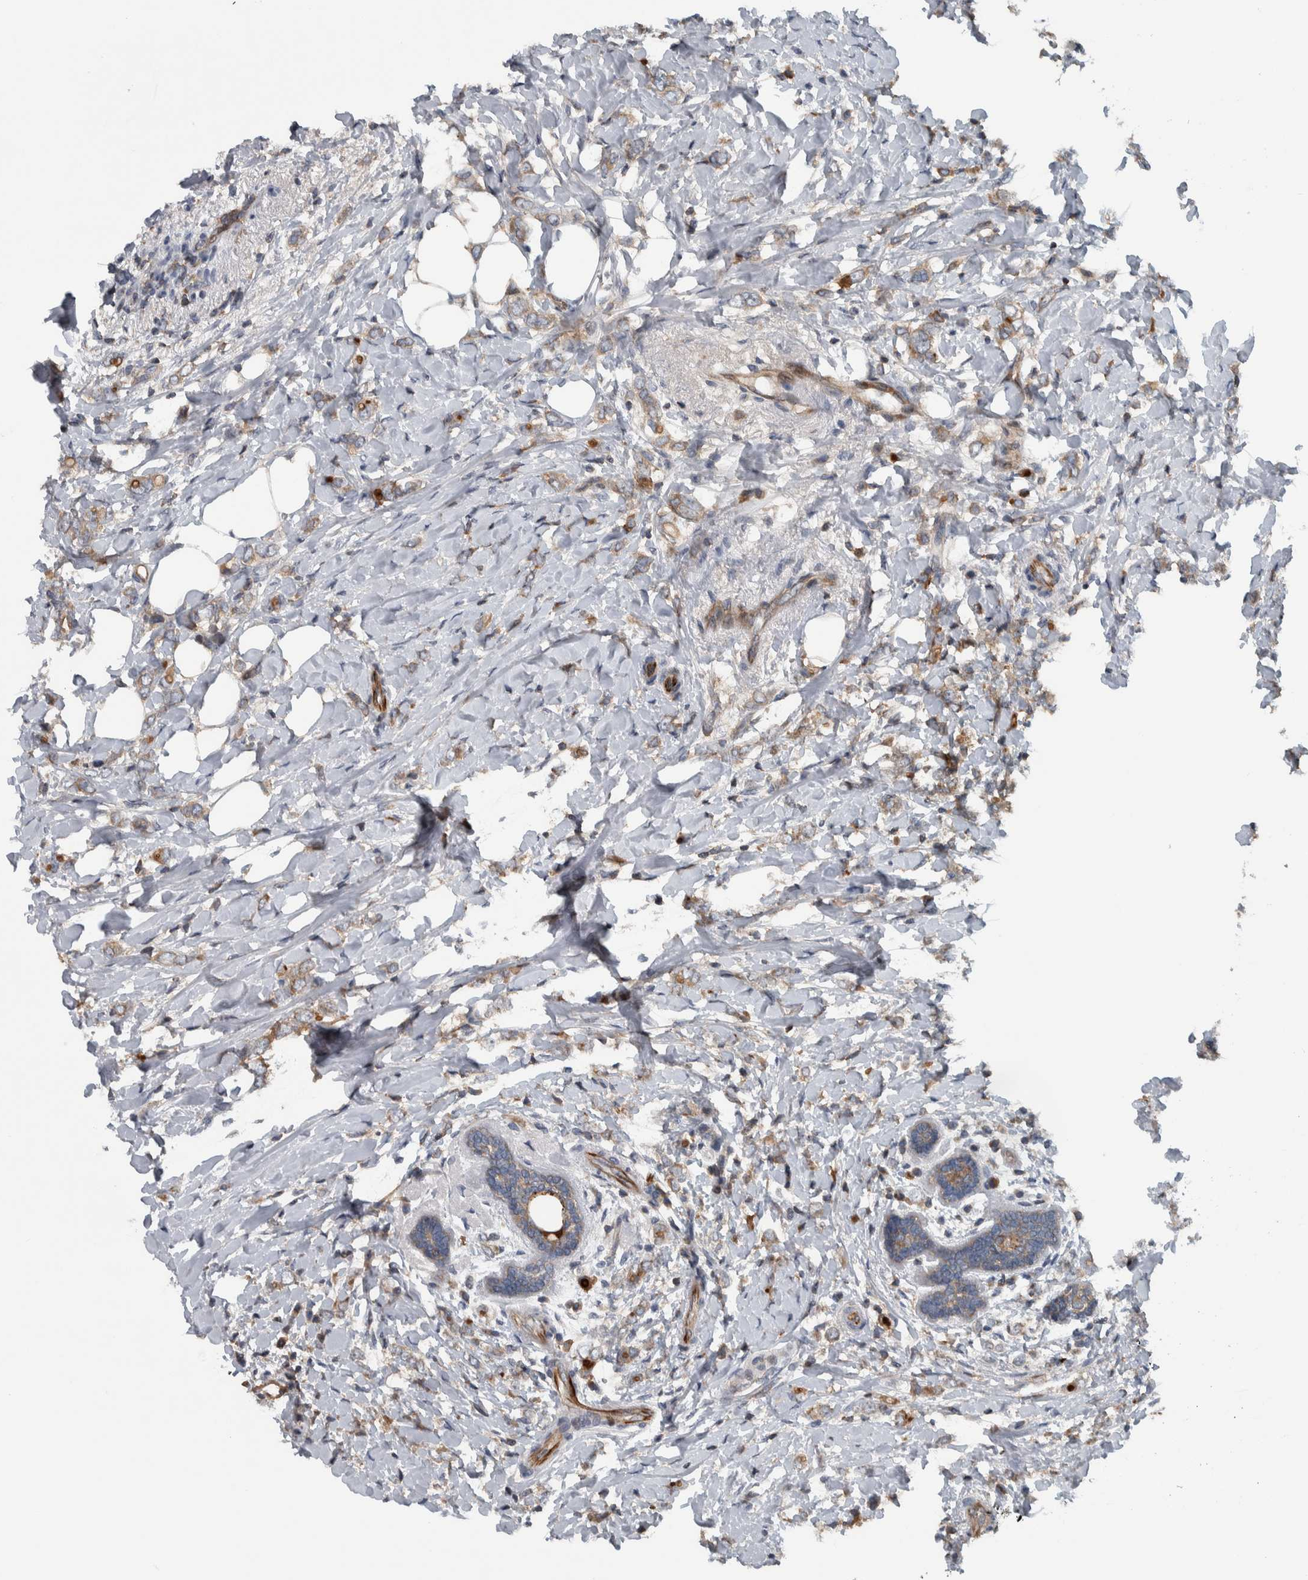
{"staining": {"intensity": "weak", "quantity": ">75%", "location": "cytoplasmic/membranous"}, "tissue": "breast cancer", "cell_type": "Tumor cells", "image_type": "cancer", "snomed": [{"axis": "morphology", "description": "Normal tissue, NOS"}, {"axis": "morphology", "description": "Lobular carcinoma"}, {"axis": "topography", "description": "Breast"}], "caption": "High-power microscopy captured an immunohistochemistry (IHC) micrograph of breast lobular carcinoma, revealing weak cytoplasmic/membranous staining in about >75% of tumor cells. (DAB (3,3'-diaminobenzidine) IHC, brown staining for protein, blue staining for nuclei).", "gene": "BAIAP2L1", "patient": {"sex": "female", "age": 47}}